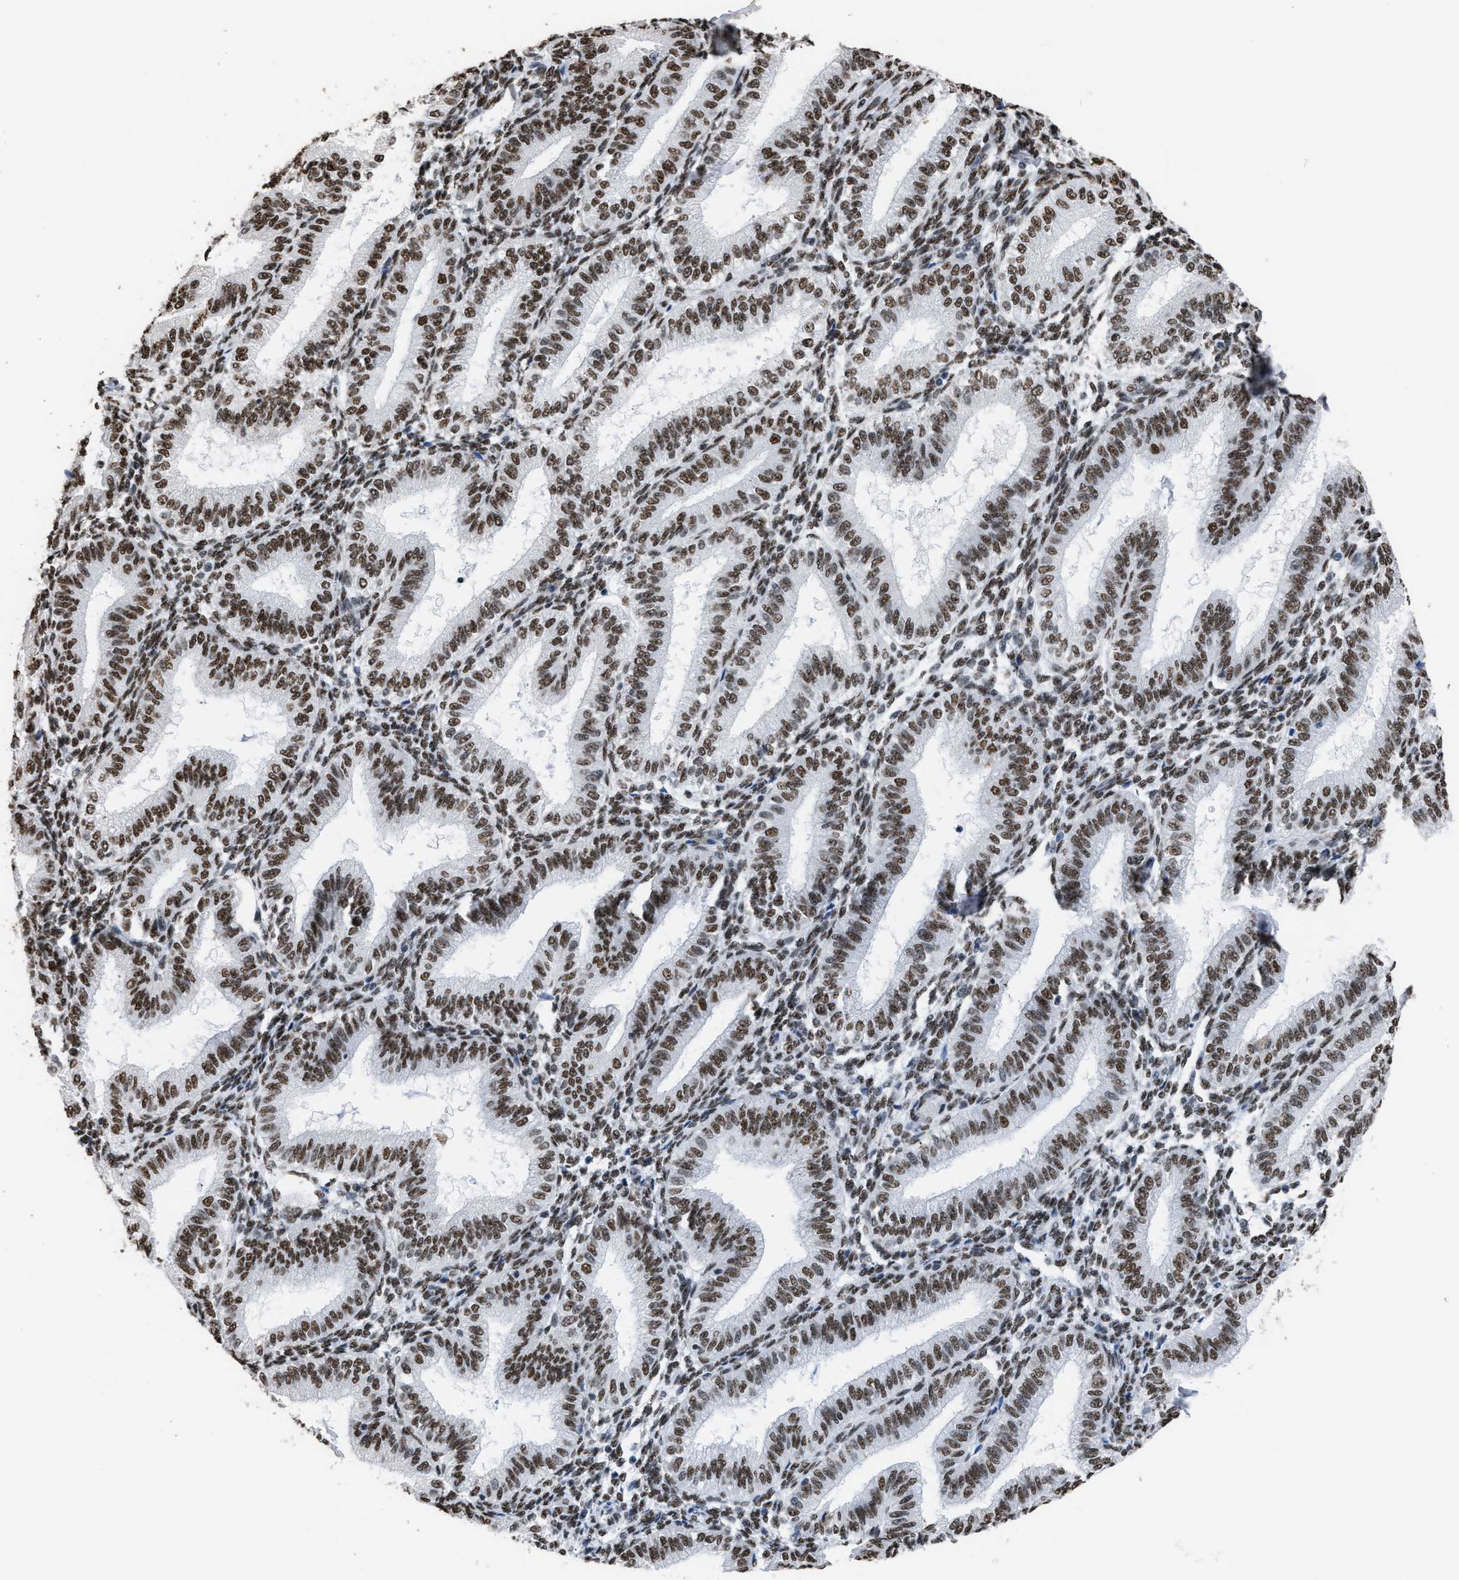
{"staining": {"intensity": "moderate", "quantity": ">75%", "location": "nuclear"}, "tissue": "endometrium", "cell_type": "Cells in endometrial stroma", "image_type": "normal", "snomed": [{"axis": "morphology", "description": "Normal tissue, NOS"}, {"axis": "topography", "description": "Endometrium"}], "caption": "DAB (3,3'-diaminobenzidine) immunohistochemical staining of benign human endometrium displays moderate nuclear protein expression in about >75% of cells in endometrial stroma.", "gene": "CCAR2", "patient": {"sex": "female", "age": 39}}